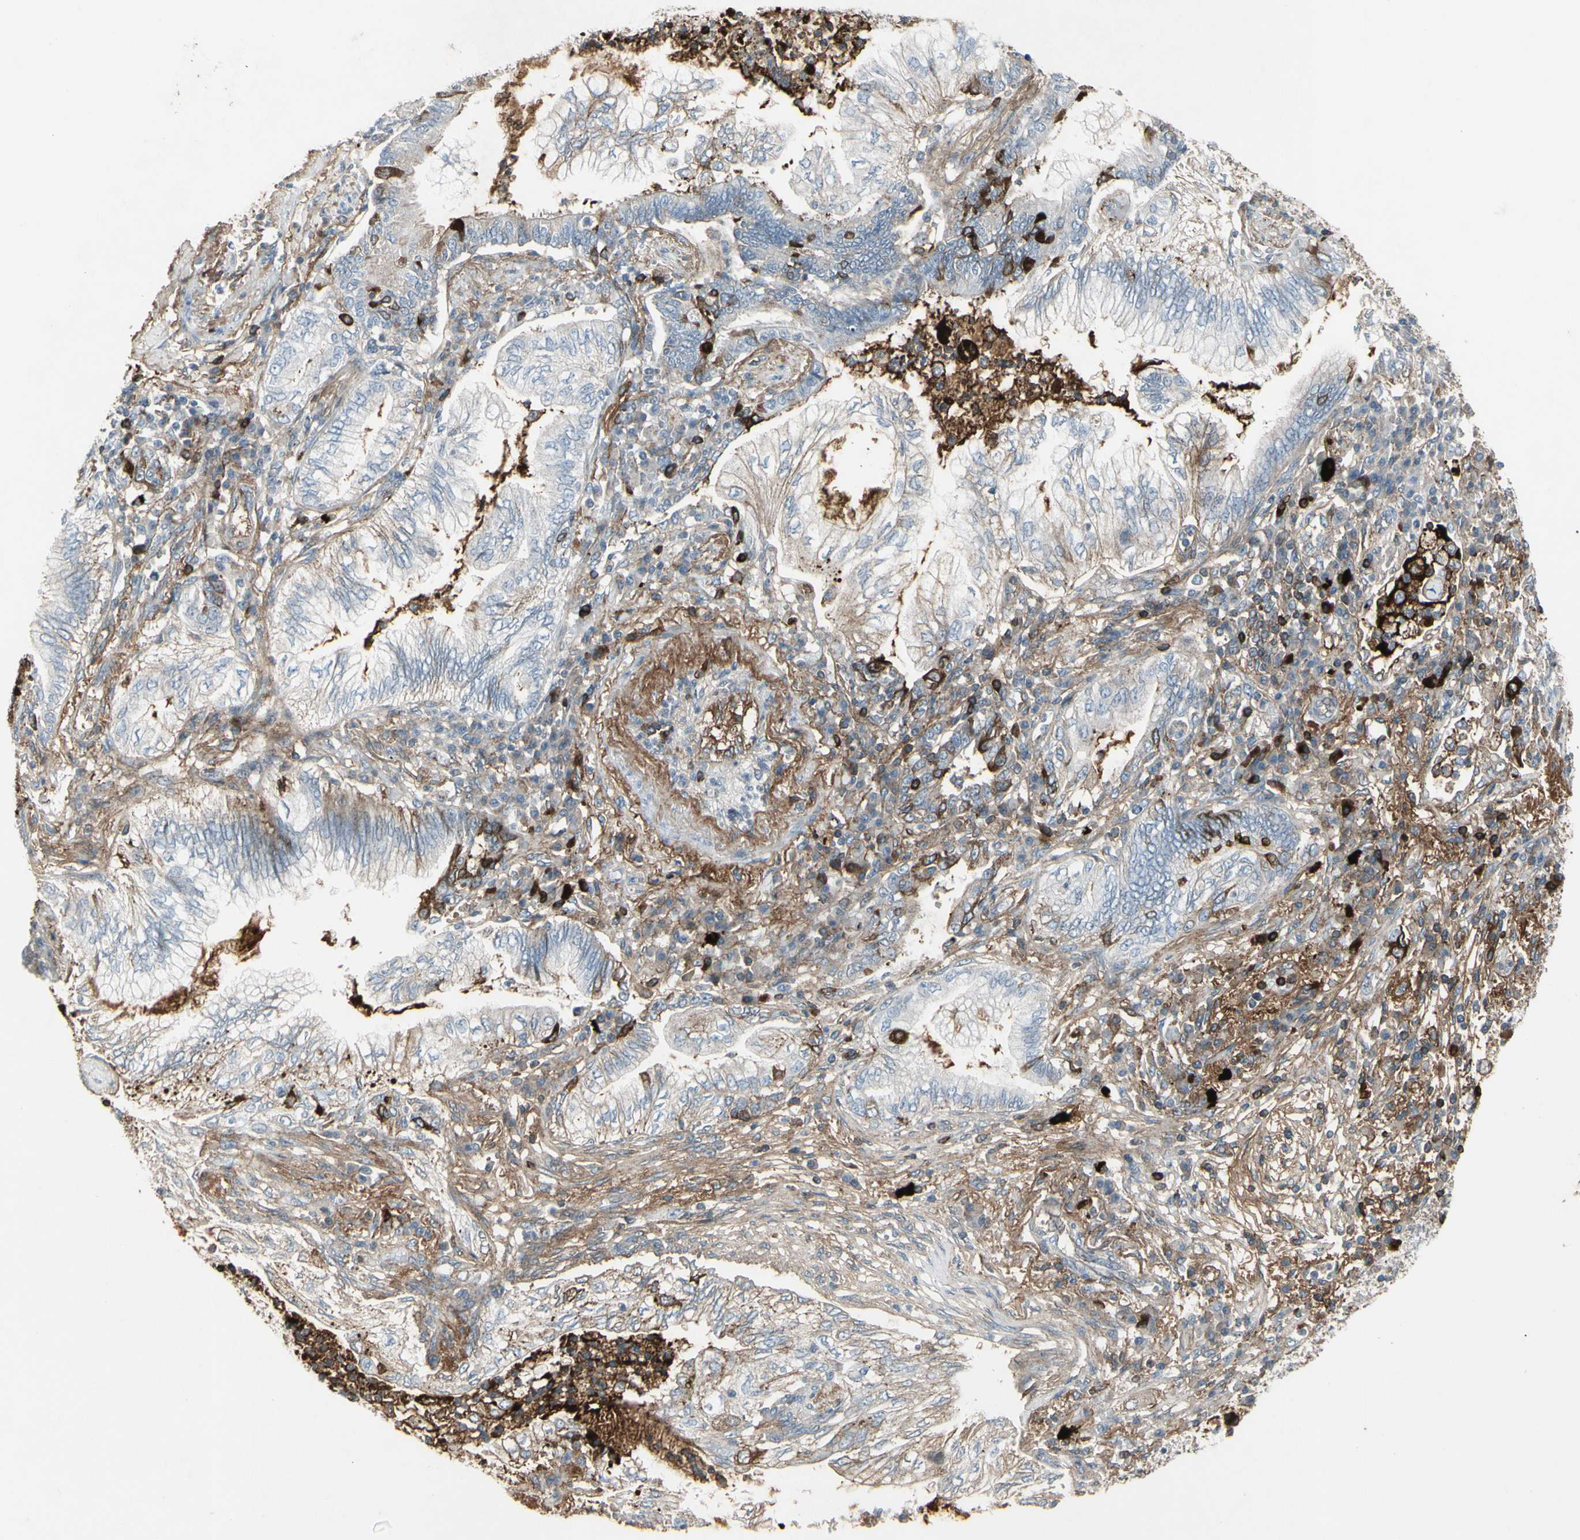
{"staining": {"intensity": "moderate", "quantity": "<25%", "location": "cytoplasmic/membranous"}, "tissue": "lung cancer", "cell_type": "Tumor cells", "image_type": "cancer", "snomed": [{"axis": "morphology", "description": "Normal tissue, NOS"}, {"axis": "morphology", "description": "Adenocarcinoma, NOS"}, {"axis": "topography", "description": "Bronchus"}, {"axis": "topography", "description": "Lung"}], "caption": "DAB (3,3'-diaminobenzidine) immunohistochemical staining of human lung cancer displays moderate cytoplasmic/membranous protein expression in about <25% of tumor cells.", "gene": "IGHM", "patient": {"sex": "female", "age": 70}}